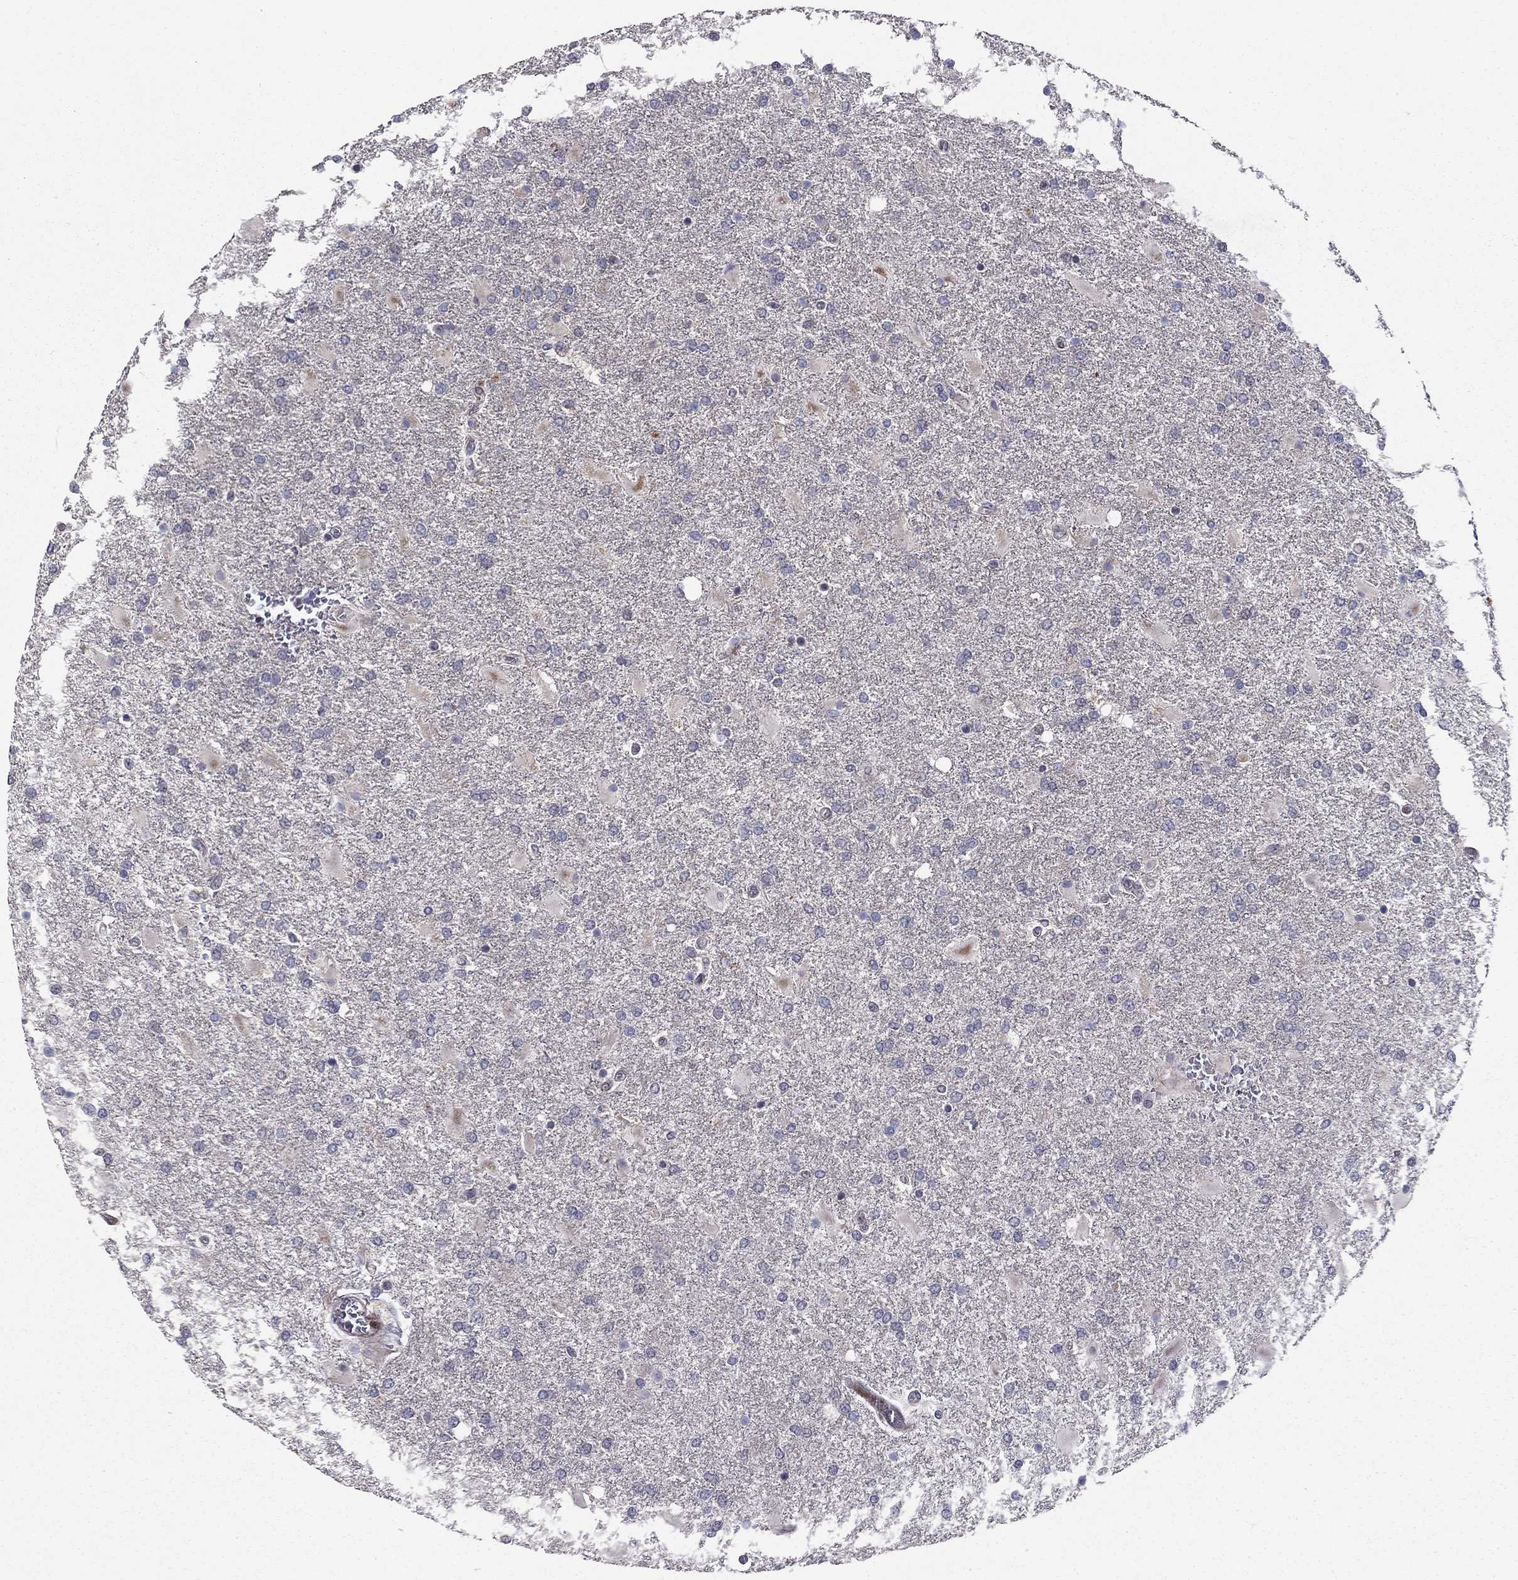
{"staining": {"intensity": "negative", "quantity": "none", "location": "none"}, "tissue": "glioma", "cell_type": "Tumor cells", "image_type": "cancer", "snomed": [{"axis": "morphology", "description": "Glioma, malignant, High grade"}, {"axis": "topography", "description": "Cerebral cortex"}], "caption": "The immunohistochemistry (IHC) photomicrograph has no significant expression in tumor cells of malignant high-grade glioma tissue.", "gene": "MIOS", "patient": {"sex": "male", "age": 79}}